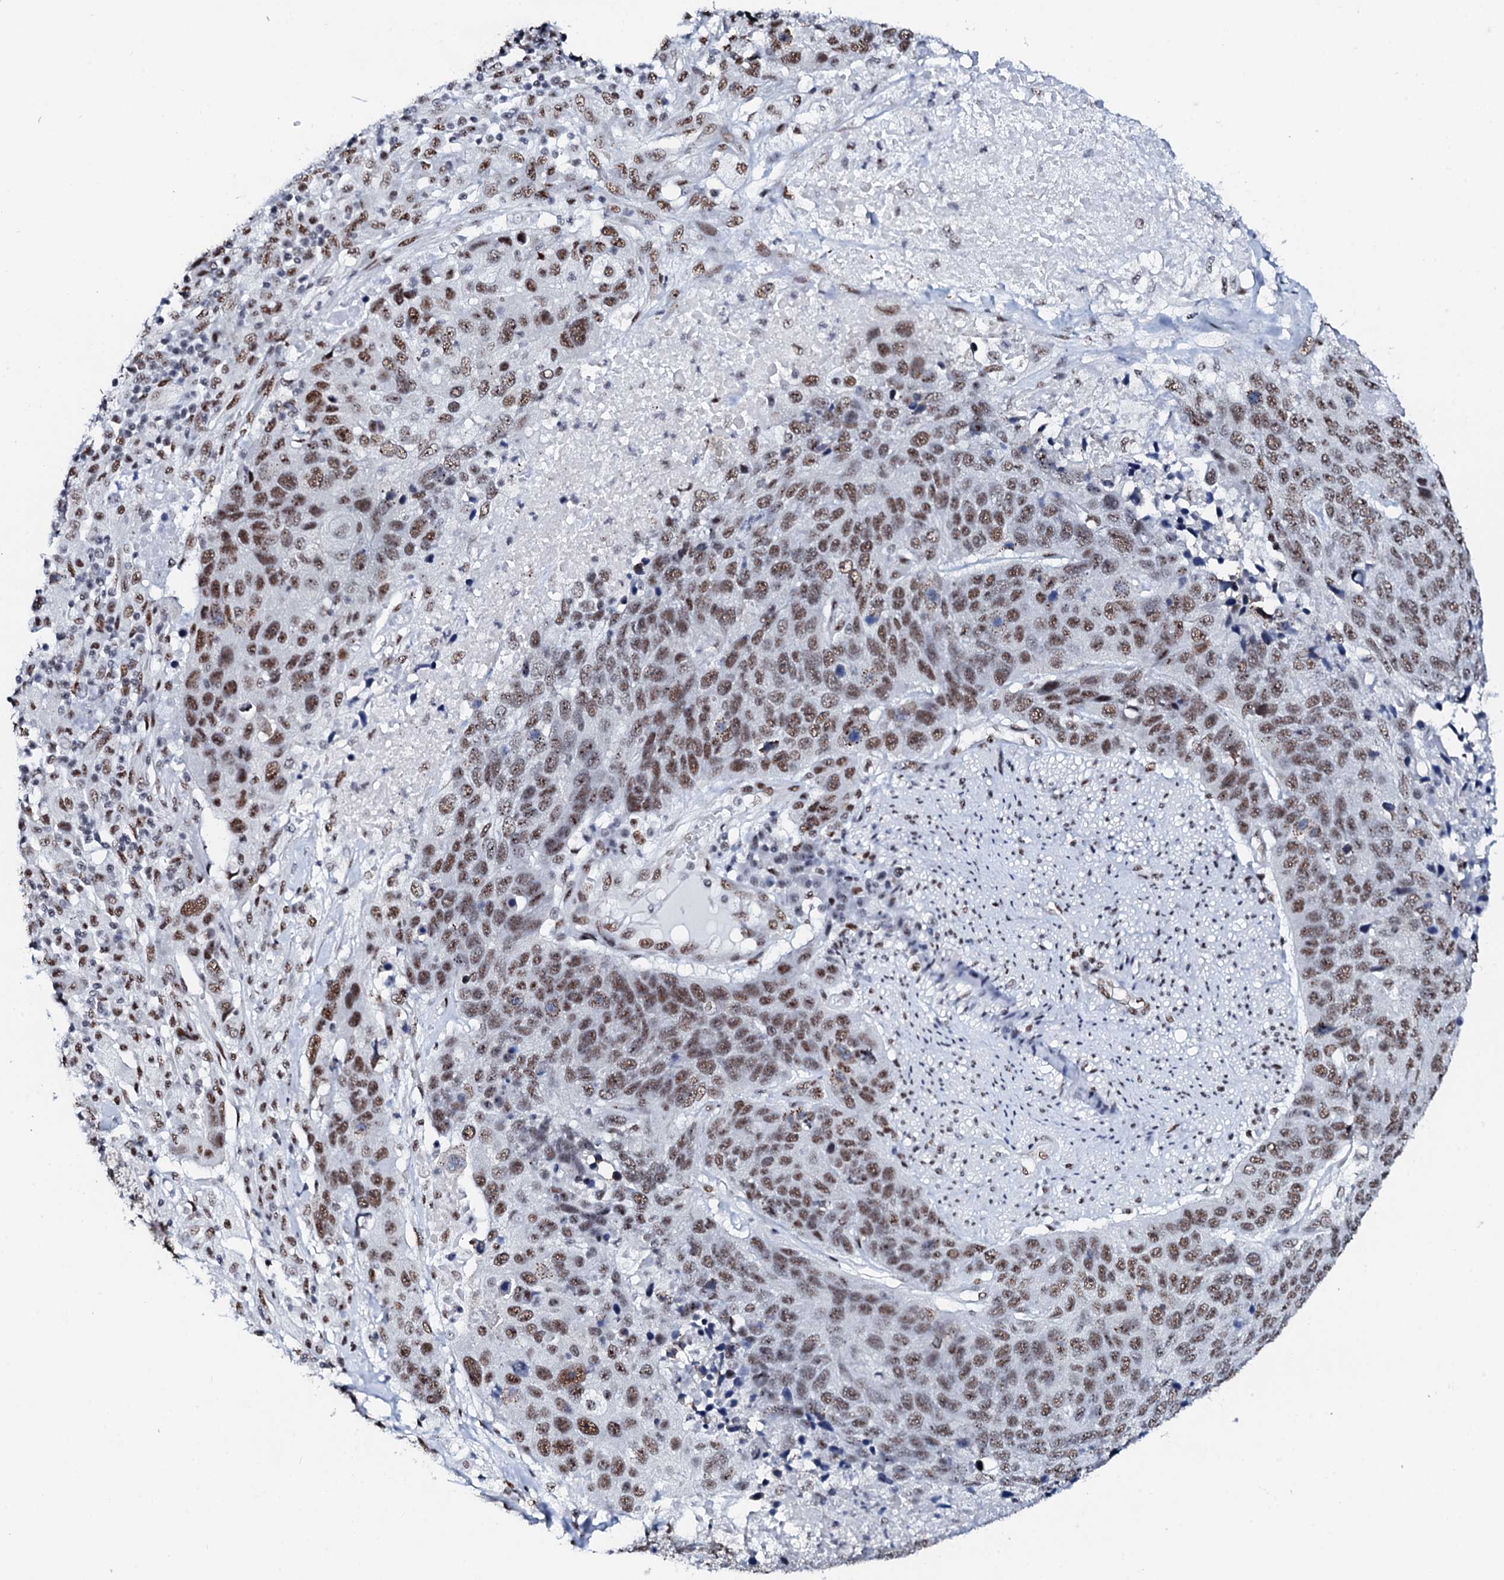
{"staining": {"intensity": "moderate", "quantity": ">75%", "location": "nuclear"}, "tissue": "lung cancer", "cell_type": "Tumor cells", "image_type": "cancer", "snomed": [{"axis": "morphology", "description": "Normal tissue, NOS"}, {"axis": "morphology", "description": "Squamous cell carcinoma, NOS"}, {"axis": "topography", "description": "Lymph node"}, {"axis": "topography", "description": "Lung"}], "caption": "Tumor cells exhibit moderate nuclear staining in approximately >75% of cells in lung cancer (squamous cell carcinoma). Using DAB (3,3'-diaminobenzidine) (brown) and hematoxylin (blue) stains, captured at high magnification using brightfield microscopy.", "gene": "NKAPD1", "patient": {"sex": "male", "age": 66}}